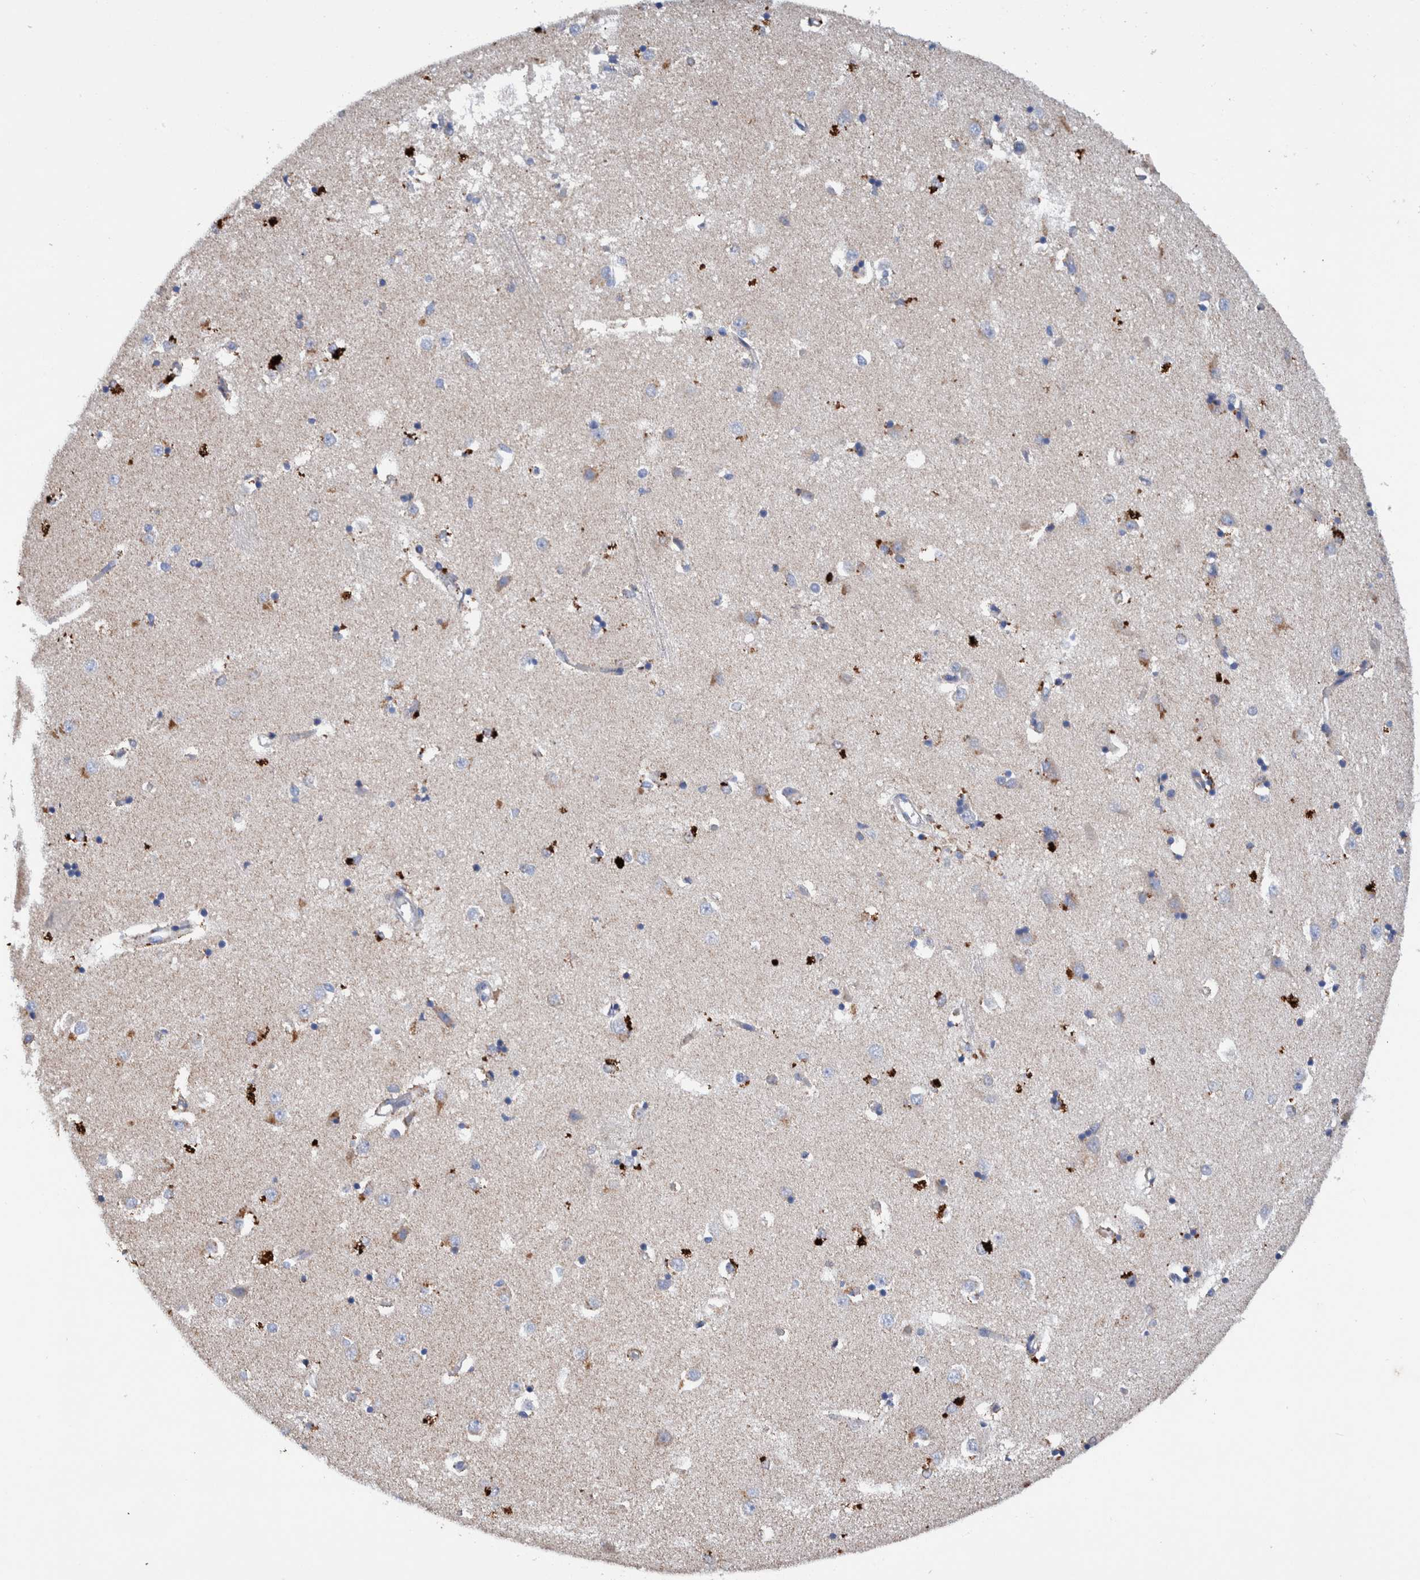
{"staining": {"intensity": "moderate", "quantity": "25%-75%", "location": "cytoplasmic/membranous"}, "tissue": "caudate", "cell_type": "Glial cells", "image_type": "normal", "snomed": [{"axis": "morphology", "description": "Normal tissue, NOS"}, {"axis": "topography", "description": "Lateral ventricle wall"}], "caption": "Approximately 25%-75% of glial cells in unremarkable caudate exhibit moderate cytoplasmic/membranous protein staining as visualized by brown immunohistochemical staining.", "gene": "DECR1", "patient": {"sex": "male", "age": 45}}